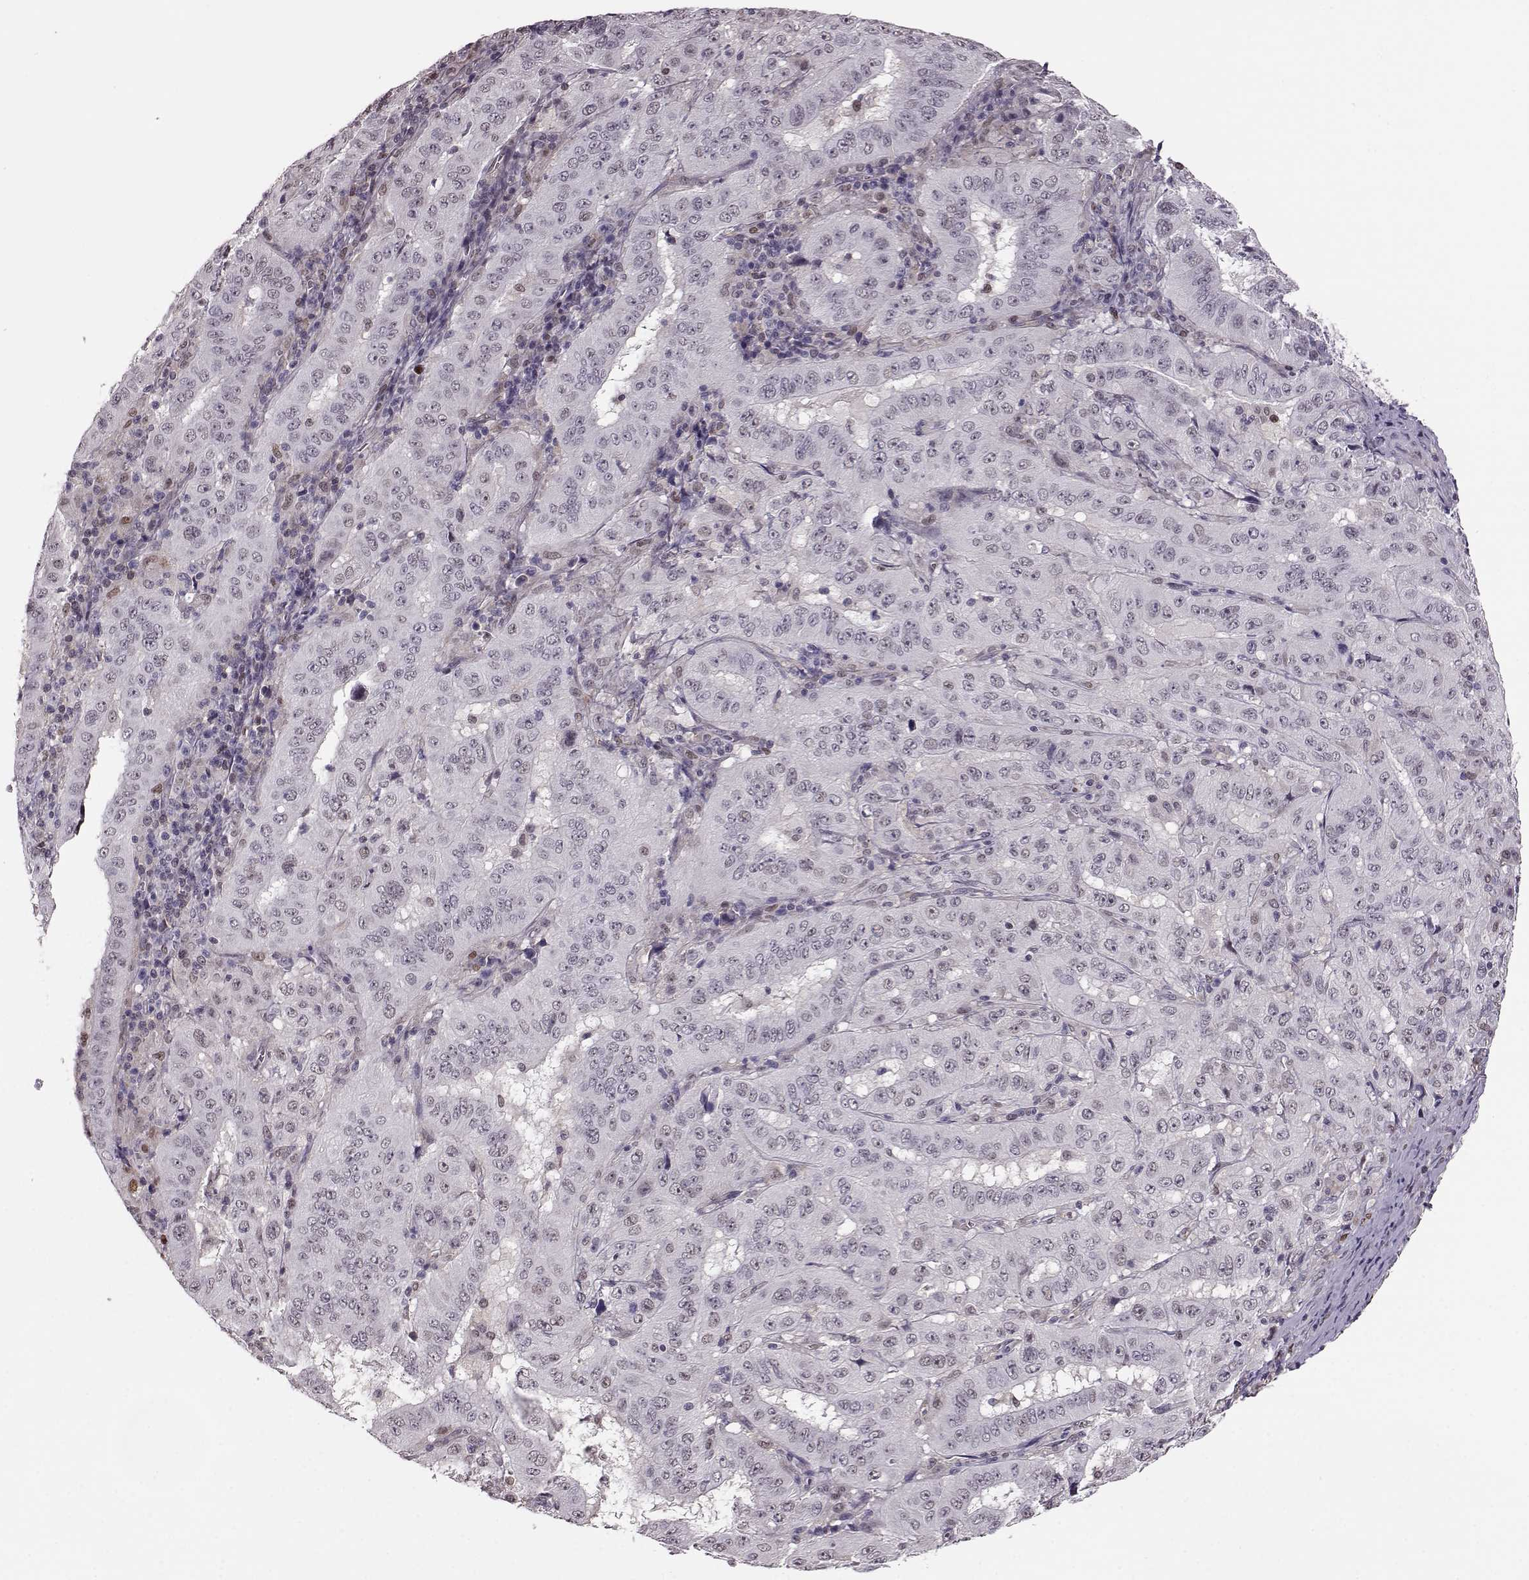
{"staining": {"intensity": "weak", "quantity": "<25%", "location": "nuclear"}, "tissue": "pancreatic cancer", "cell_type": "Tumor cells", "image_type": "cancer", "snomed": [{"axis": "morphology", "description": "Adenocarcinoma, NOS"}, {"axis": "topography", "description": "Pancreas"}], "caption": "A micrograph of human pancreatic adenocarcinoma is negative for staining in tumor cells.", "gene": "KLF6", "patient": {"sex": "male", "age": 63}}